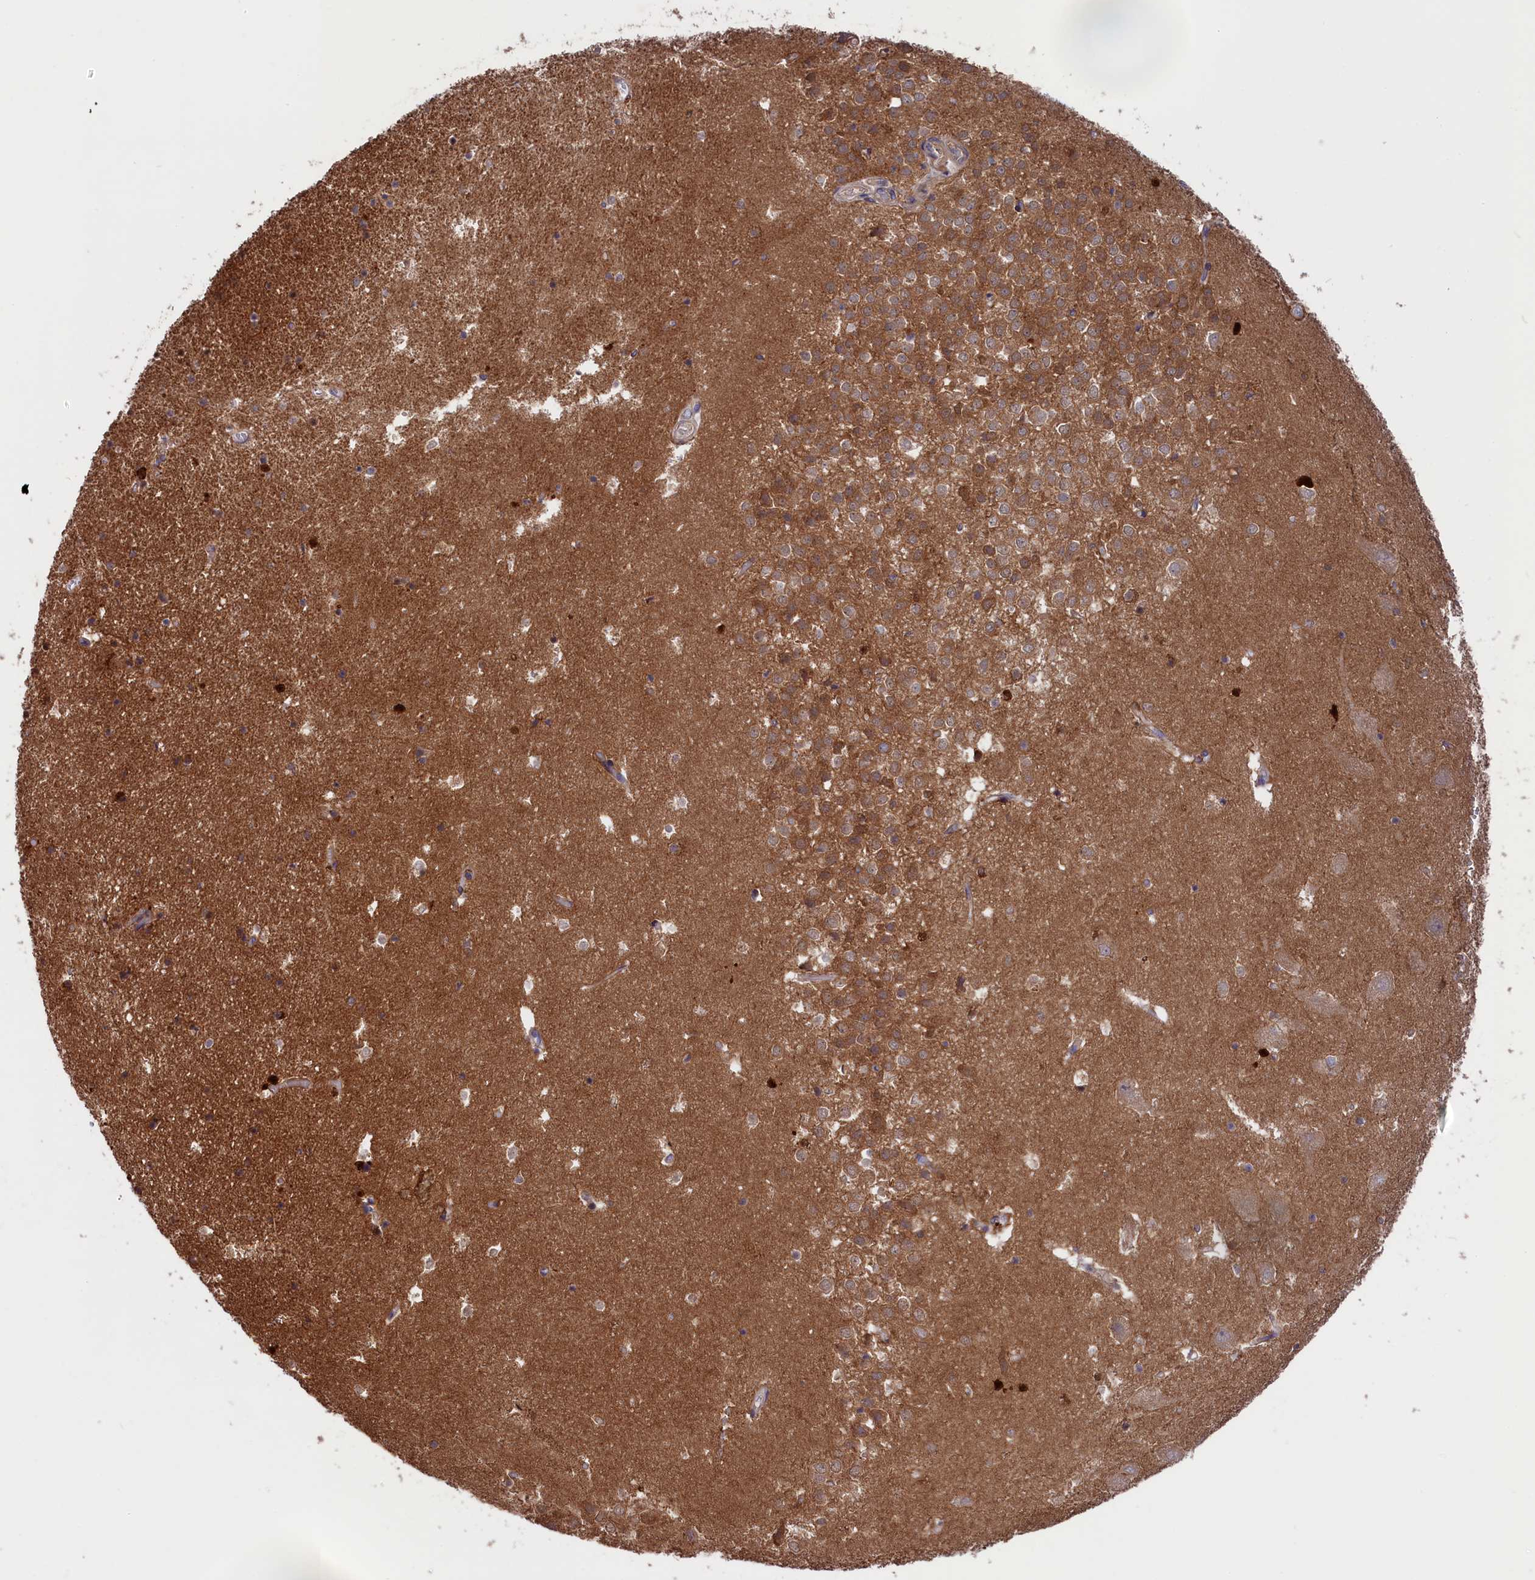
{"staining": {"intensity": "moderate", "quantity": "<25%", "location": "cytoplasmic/membranous"}, "tissue": "hippocampus", "cell_type": "Glial cells", "image_type": "normal", "snomed": [{"axis": "morphology", "description": "Normal tissue, NOS"}, {"axis": "topography", "description": "Hippocampus"}], "caption": "Glial cells show low levels of moderate cytoplasmic/membranous expression in approximately <25% of cells in normal hippocampus.", "gene": "GPR108", "patient": {"sex": "female", "age": 52}}